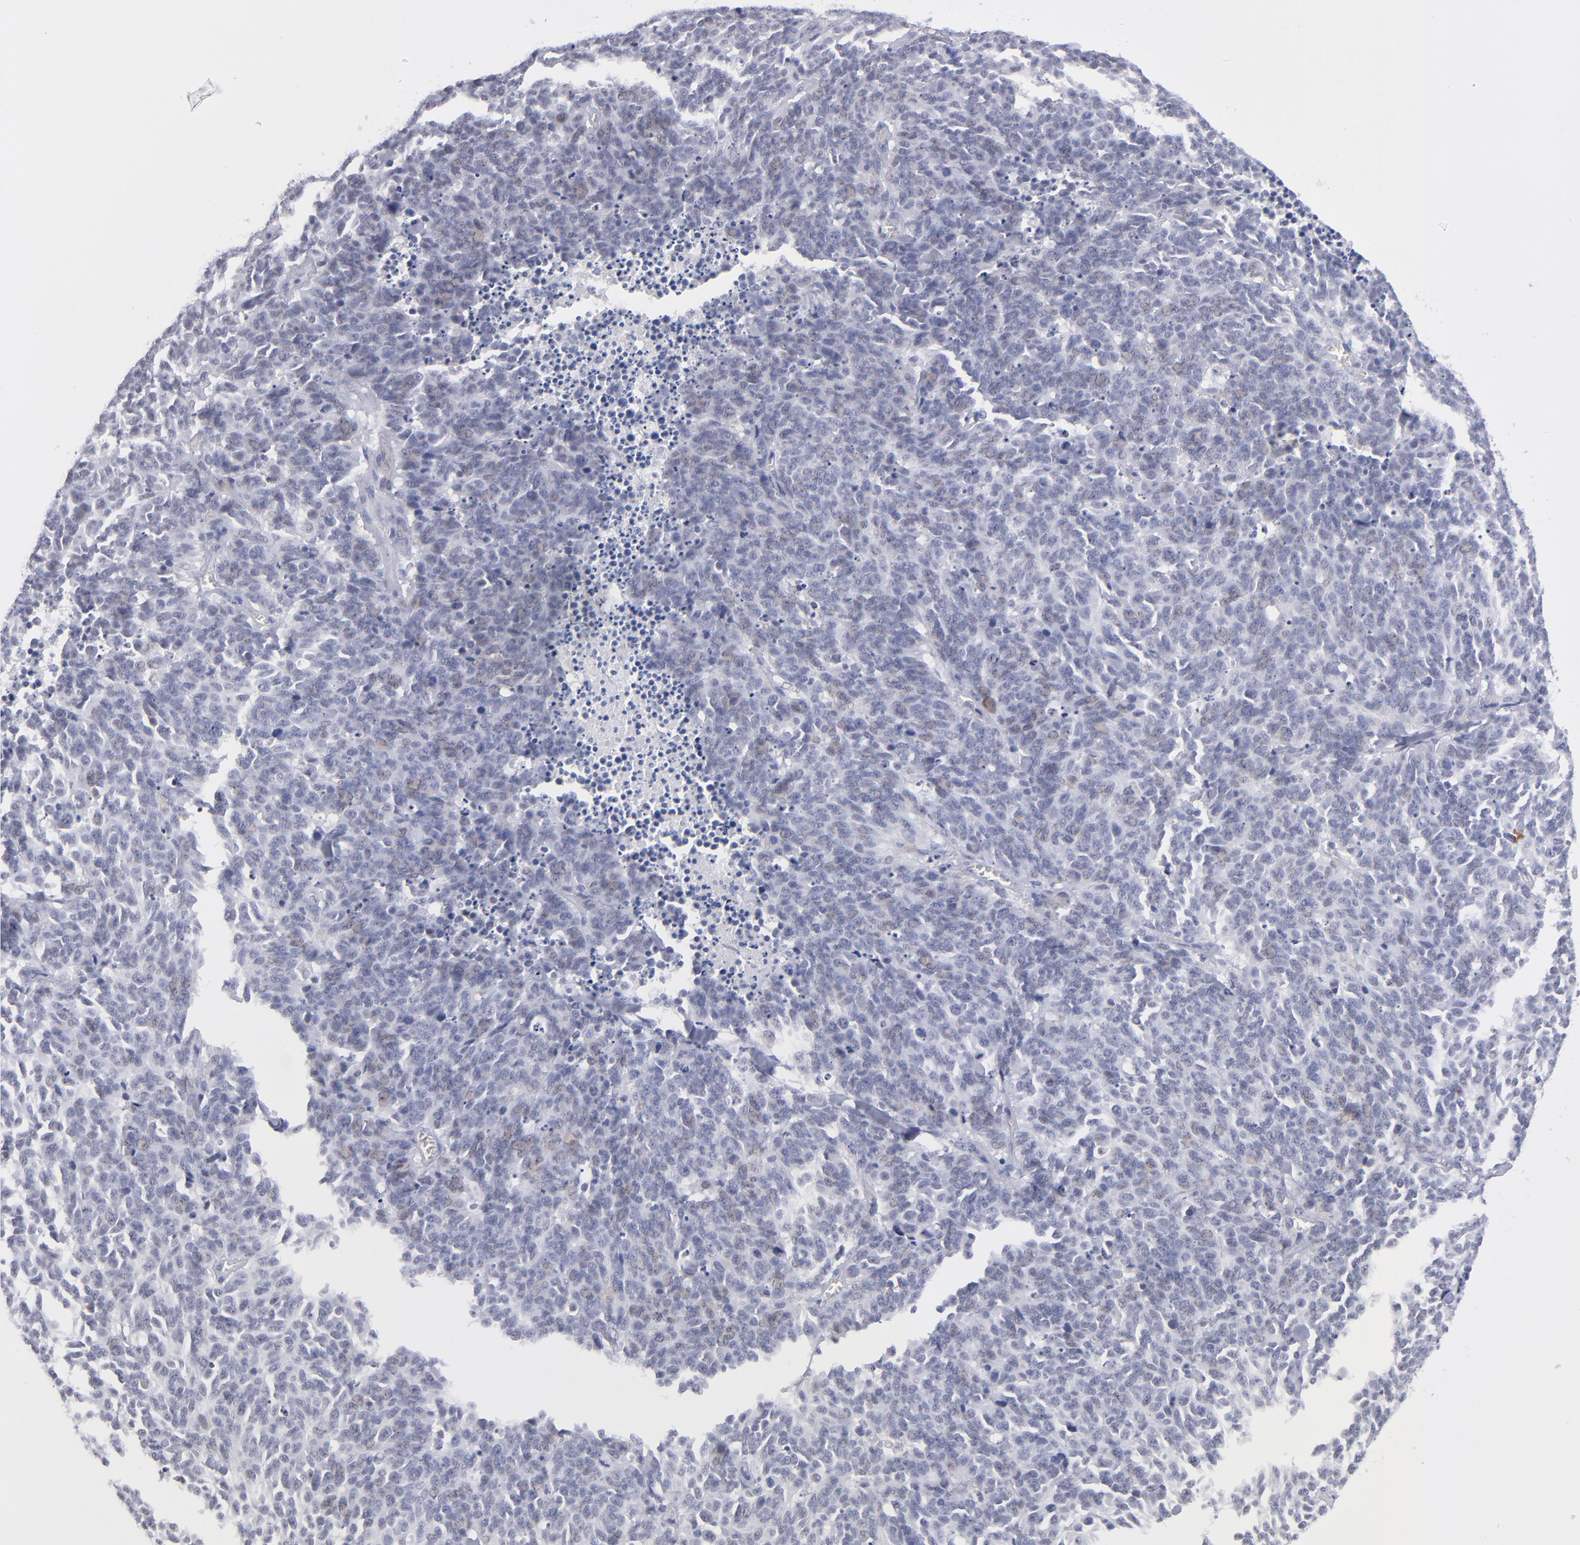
{"staining": {"intensity": "weak", "quantity": "25%-75%", "location": "nuclear"}, "tissue": "lung cancer", "cell_type": "Tumor cells", "image_type": "cancer", "snomed": [{"axis": "morphology", "description": "Neoplasm, malignant, NOS"}, {"axis": "topography", "description": "Lung"}], "caption": "Immunohistochemistry (IHC) histopathology image of neoplastic tissue: lung cancer stained using immunohistochemistry reveals low levels of weak protein expression localized specifically in the nuclear of tumor cells, appearing as a nuclear brown color.", "gene": "TEX11", "patient": {"sex": "female", "age": 58}}